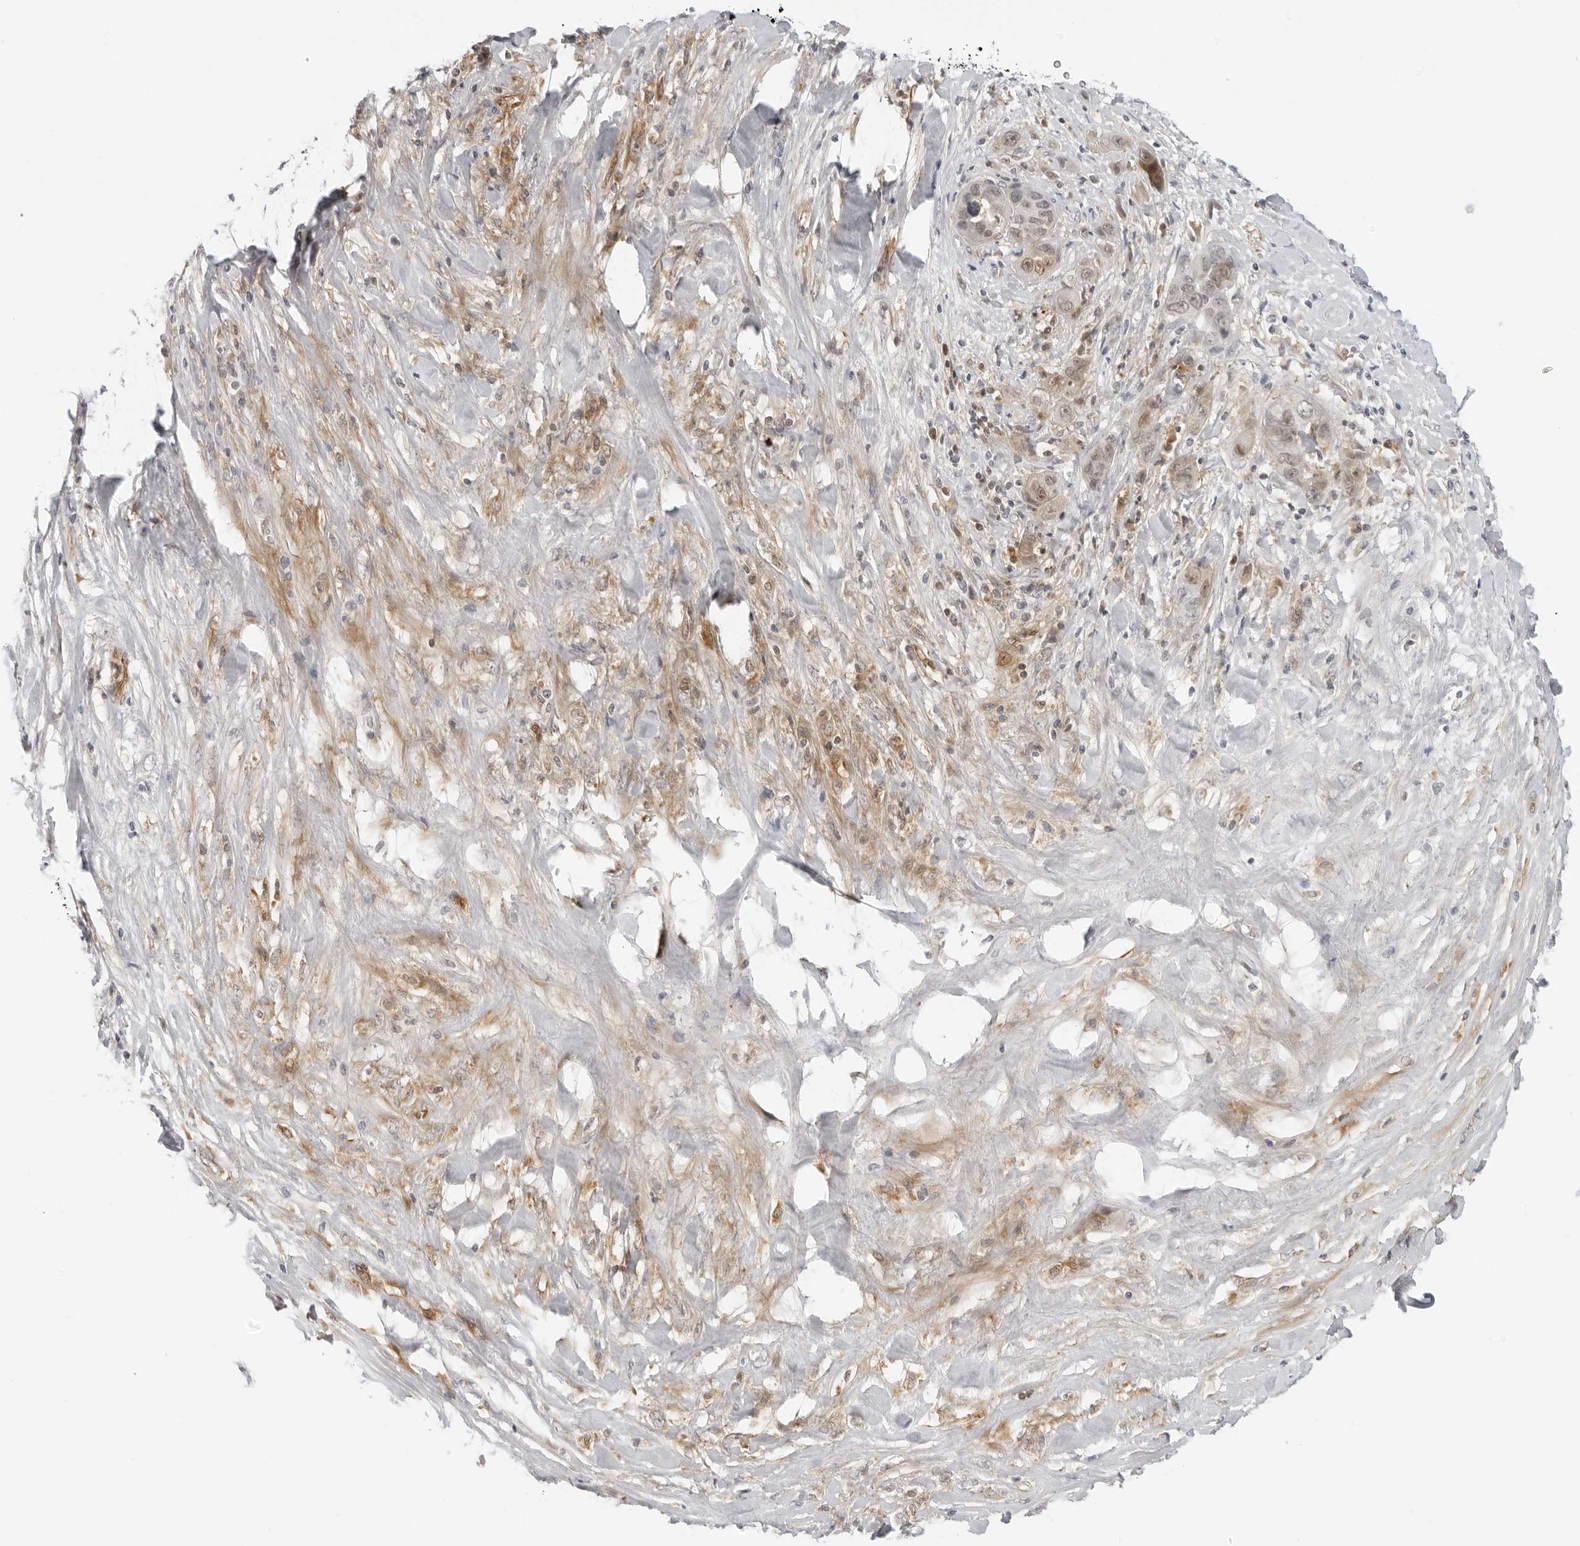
{"staining": {"intensity": "weak", "quantity": "25%-75%", "location": "cytoplasmic/membranous,nuclear"}, "tissue": "liver cancer", "cell_type": "Tumor cells", "image_type": "cancer", "snomed": [{"axis": "morphology", "description": "Cholangiocarcinoma"}, {"axis": "topography", "description": "Liver"}], "caption": "Immunohistochemistry (IHC) photomicrograph of human cholangiocarcinoma (liver) stained for a protein (brown), which demonstrates low levels of weak cytoplasmic/membranous and nuclear expression in about 25%-75% of tumor cells.", "gene": "SUGCT", "patient": {"sex": "female", "age": 52}}